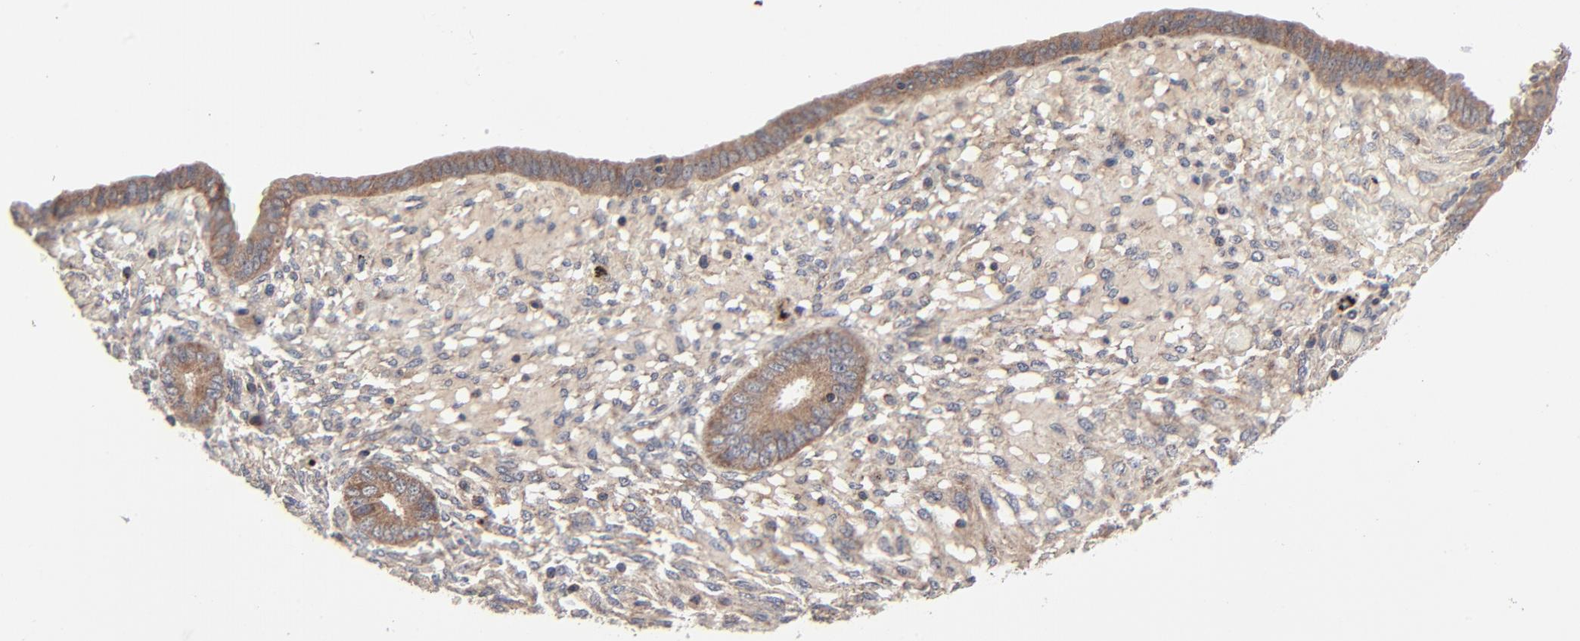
{"staining": {"intensity": "weak", "quantity": "25%-75%", "location": "cytoplasmic/membranous"}, "tissue": "endometrium", "cell_type": "Cells in endometrial stroma", "image_type": "normal", "snomed": [{"axis": "morphology", "description": "Normal tissue, NOS"}, {"axis": "topography", "description": "Endometrium"}], "caption": "High-power microscopy captured an immunohistochemistry (IHC) histopathology image of unremarkable endometrium, revealing weak cytoplasmic/membranous expression in approximately 25%-75% of cells in endometrial stroma. Nuclei are stained in blue.", "gene": "ABLIM3", "patient": {"sex": "female", "age": 42}}